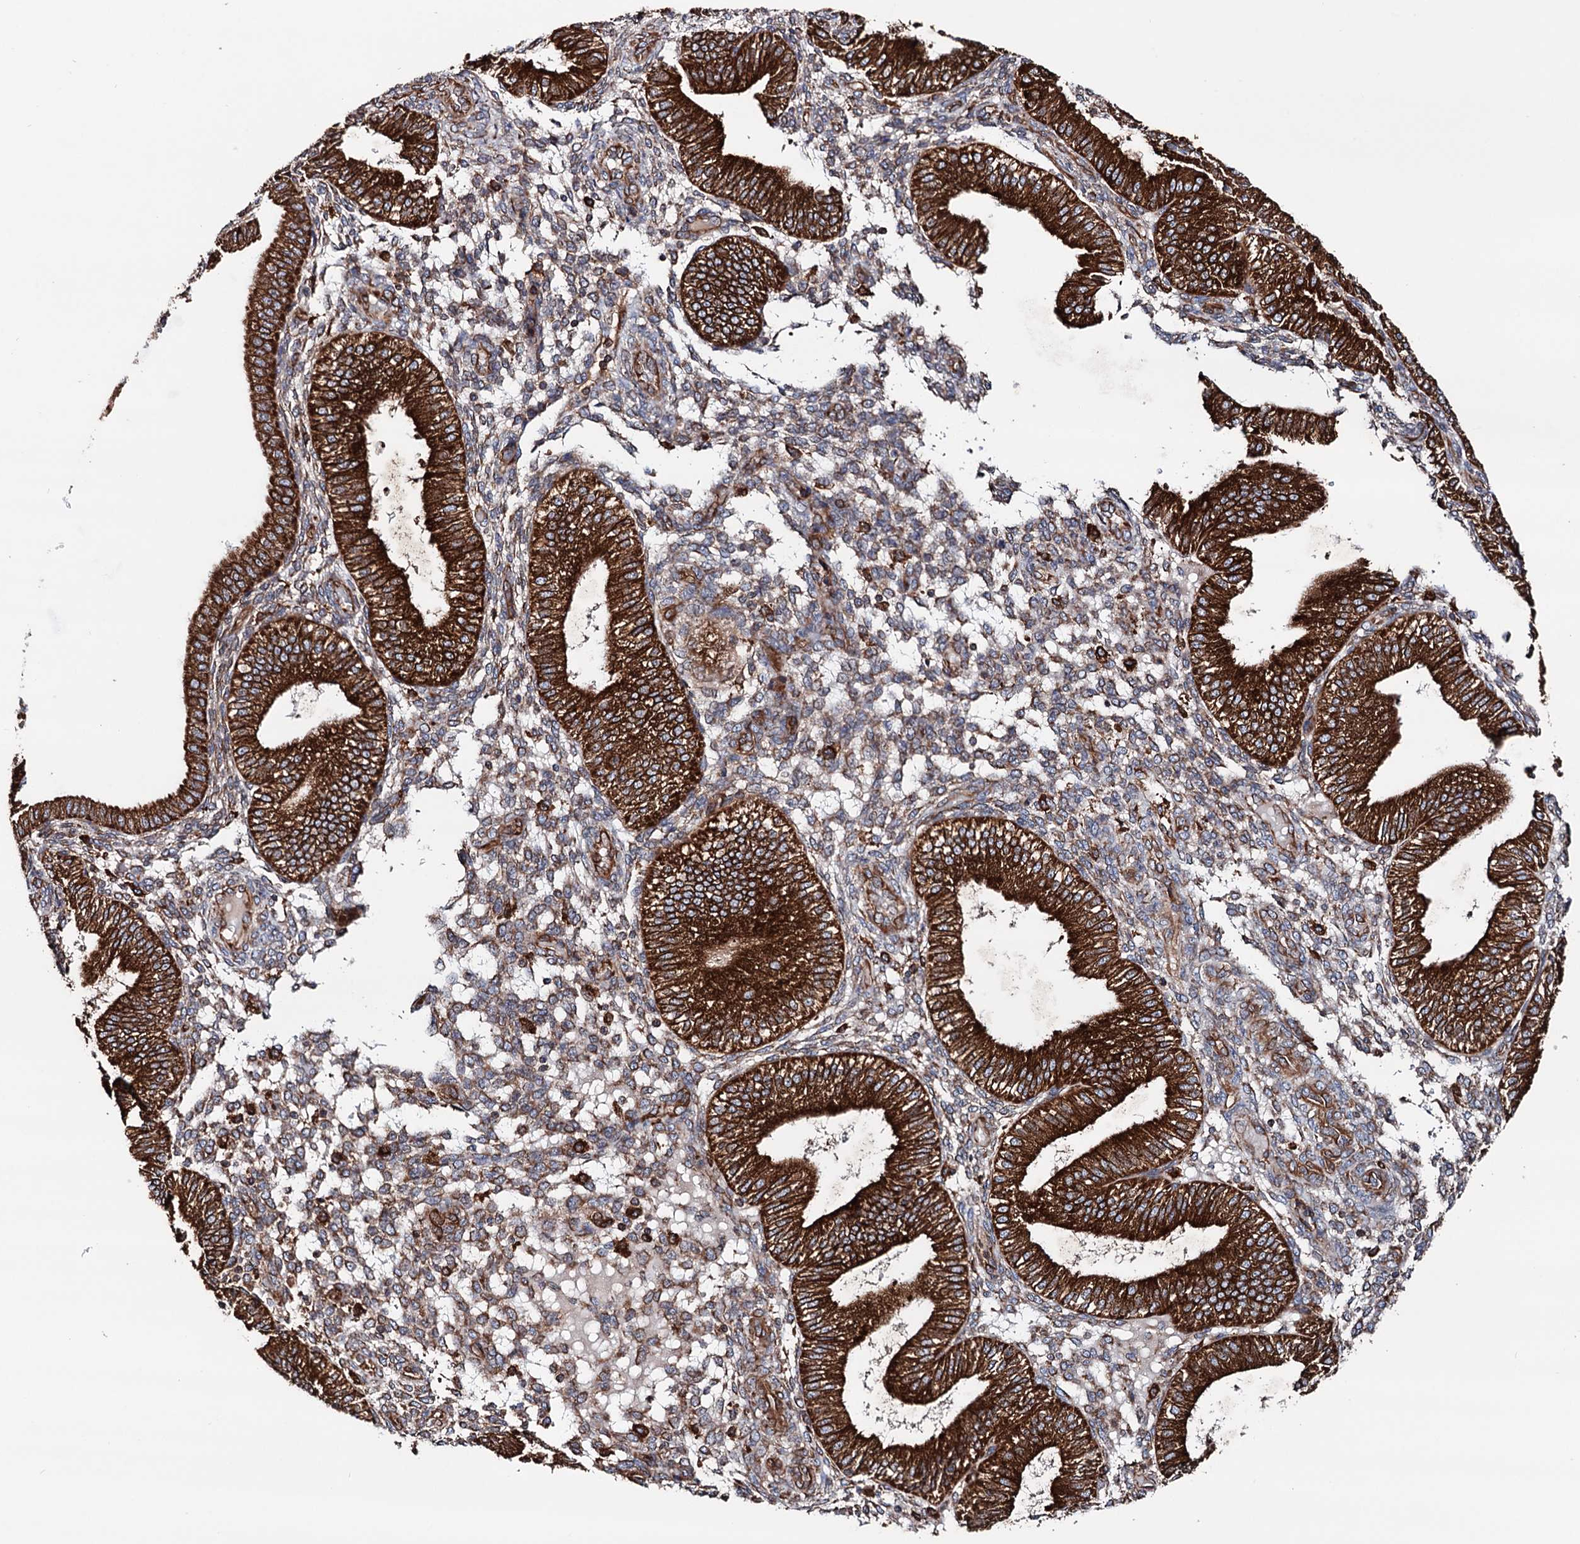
{"staining": {"intensity": "strong", "quantity": "25%-75%", "location": "cytoplasmic/membranous"}, "tissue": "endometrium", "cell_type": "Cells in endometrial stroma", "image_type": "normal", "snomed": [{"axis": "morphology", "description": "Normal tissue, NOS"}, {"axis": "topography", "description": "Endometrium"}], "caption": "Endometrium stained with IHC displays strong cytoplasmic/membranous staining in about 25%-75% of cells in endometrial stroma. (Brightfield microscopy of DAB IHC at high magnification).", "gene": "ERP29", "patient": {"sex": "female", "age": 39}}